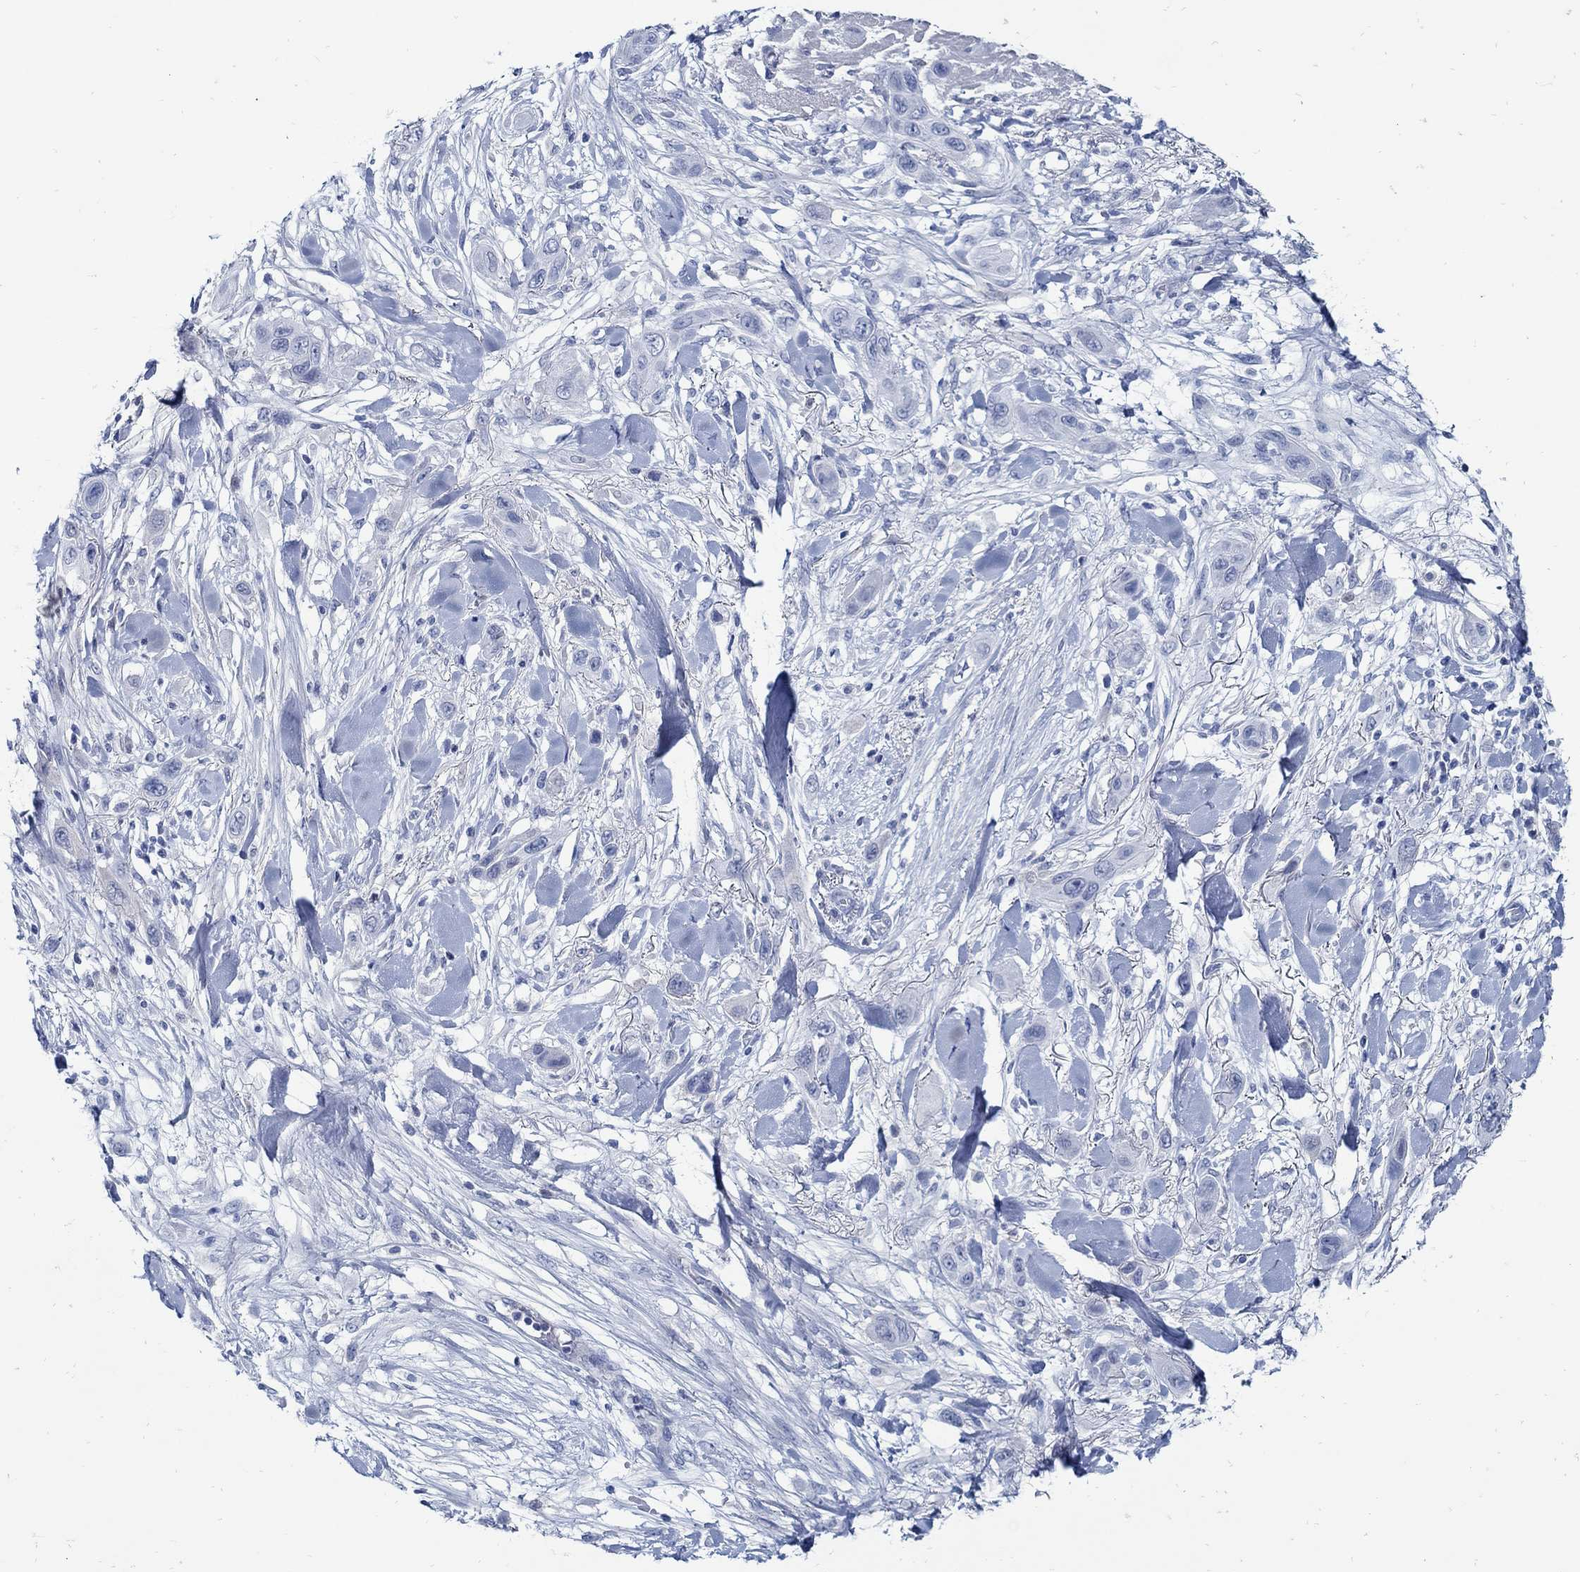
{"staining": {"intensity": "negative", "quantity": "none", "location": "none"}, "tissue": "skin cancer", "cell_type": "Tumor cells", "image_type": "cancer", "snomed": [{"axis": "morphology", "description": "Squamous cell carcinoma, NOS"}, {"axis": "topography", "description": "Skin"}], "caption": "This is an immunohistochemistry histopathology image of human skin cancer (squamous cell carcinoma). There is no expression in tumor cells.", "gene": "PAX9", "patient": {"sex": "male", "age": 79}}